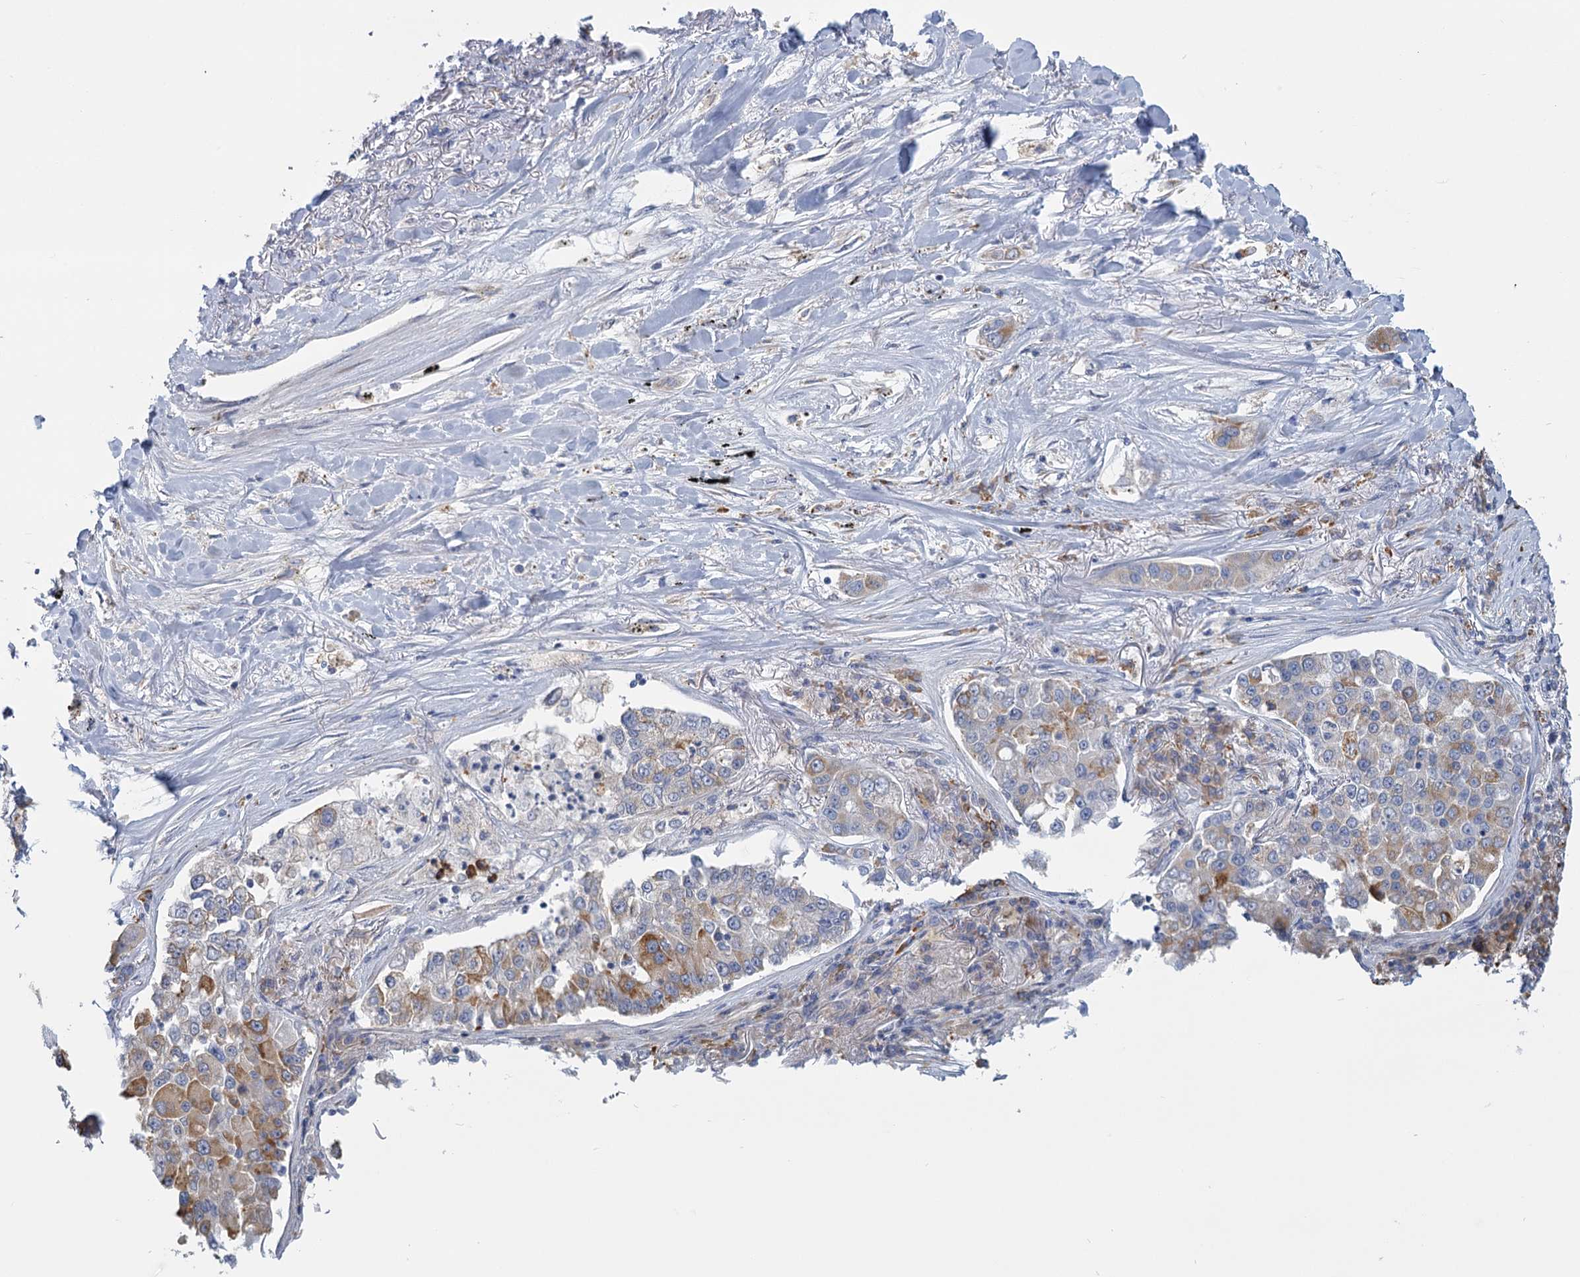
{"staining": {"intensity": "moderate", "quantity": "<25%", "location": "cytoplasmic/membranous"}, "tissue": "lung cancer", "cell_type": "Tumor cells", "image_type": "cancer", "snomed": [{"axis": "morphology", "description": "Adenocarcinoma, NOS"}, {"axis": "topography", "description": "Lung"}], "caption": "Lung cancer stained with DAB IHC reveals low levels of moderate cytoplasmic/membranous expression in approximately <25% of tumor cells. Using DAB (3,3'-diaminobenzidine) (brown) and hematoxylin (blue) stains, captured at high magnification using brightfield microscopy.", "gene": "ANKRD16", "patient": {"sex": "male", "age": 49}}